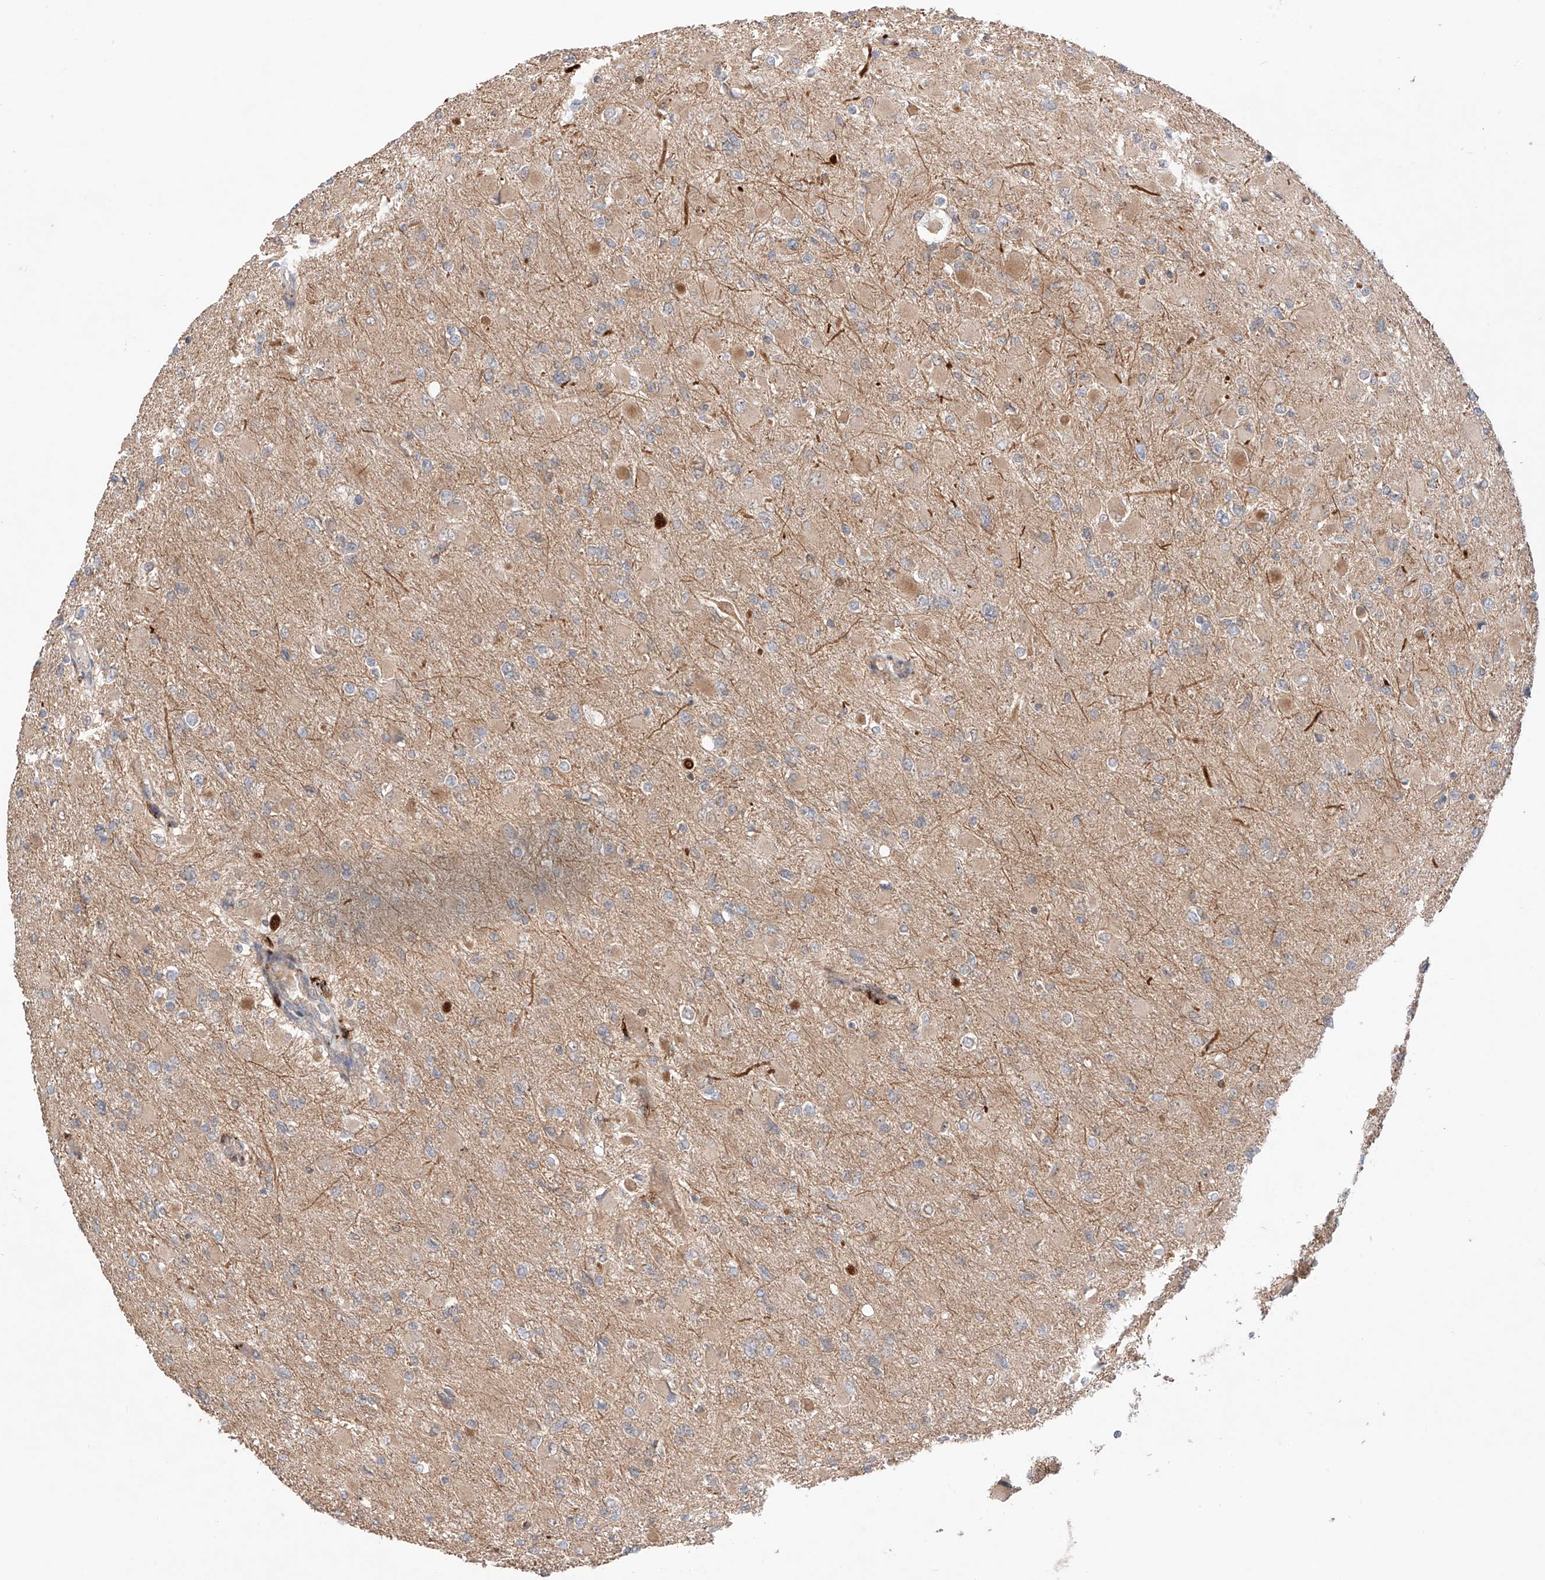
{"staining": {"intensity": "negative", "quantity": "none", "location": "none"}, "tissue": "glioma", "cell_type": "Tumor cells", "image_type": "cancer", "snomed": [{"axis": "morphology", "description": "Glioma, malignant, High grade"}, {"axis": "topography", "description": "Cerebral cortex"}], "caption": "Malignant glioma (high-grade) was stained to show a protein in brown. There is no significant expression in tumor cells.", "gene": "IGSF22", "patient": {"sex": "female", "age": 36}}